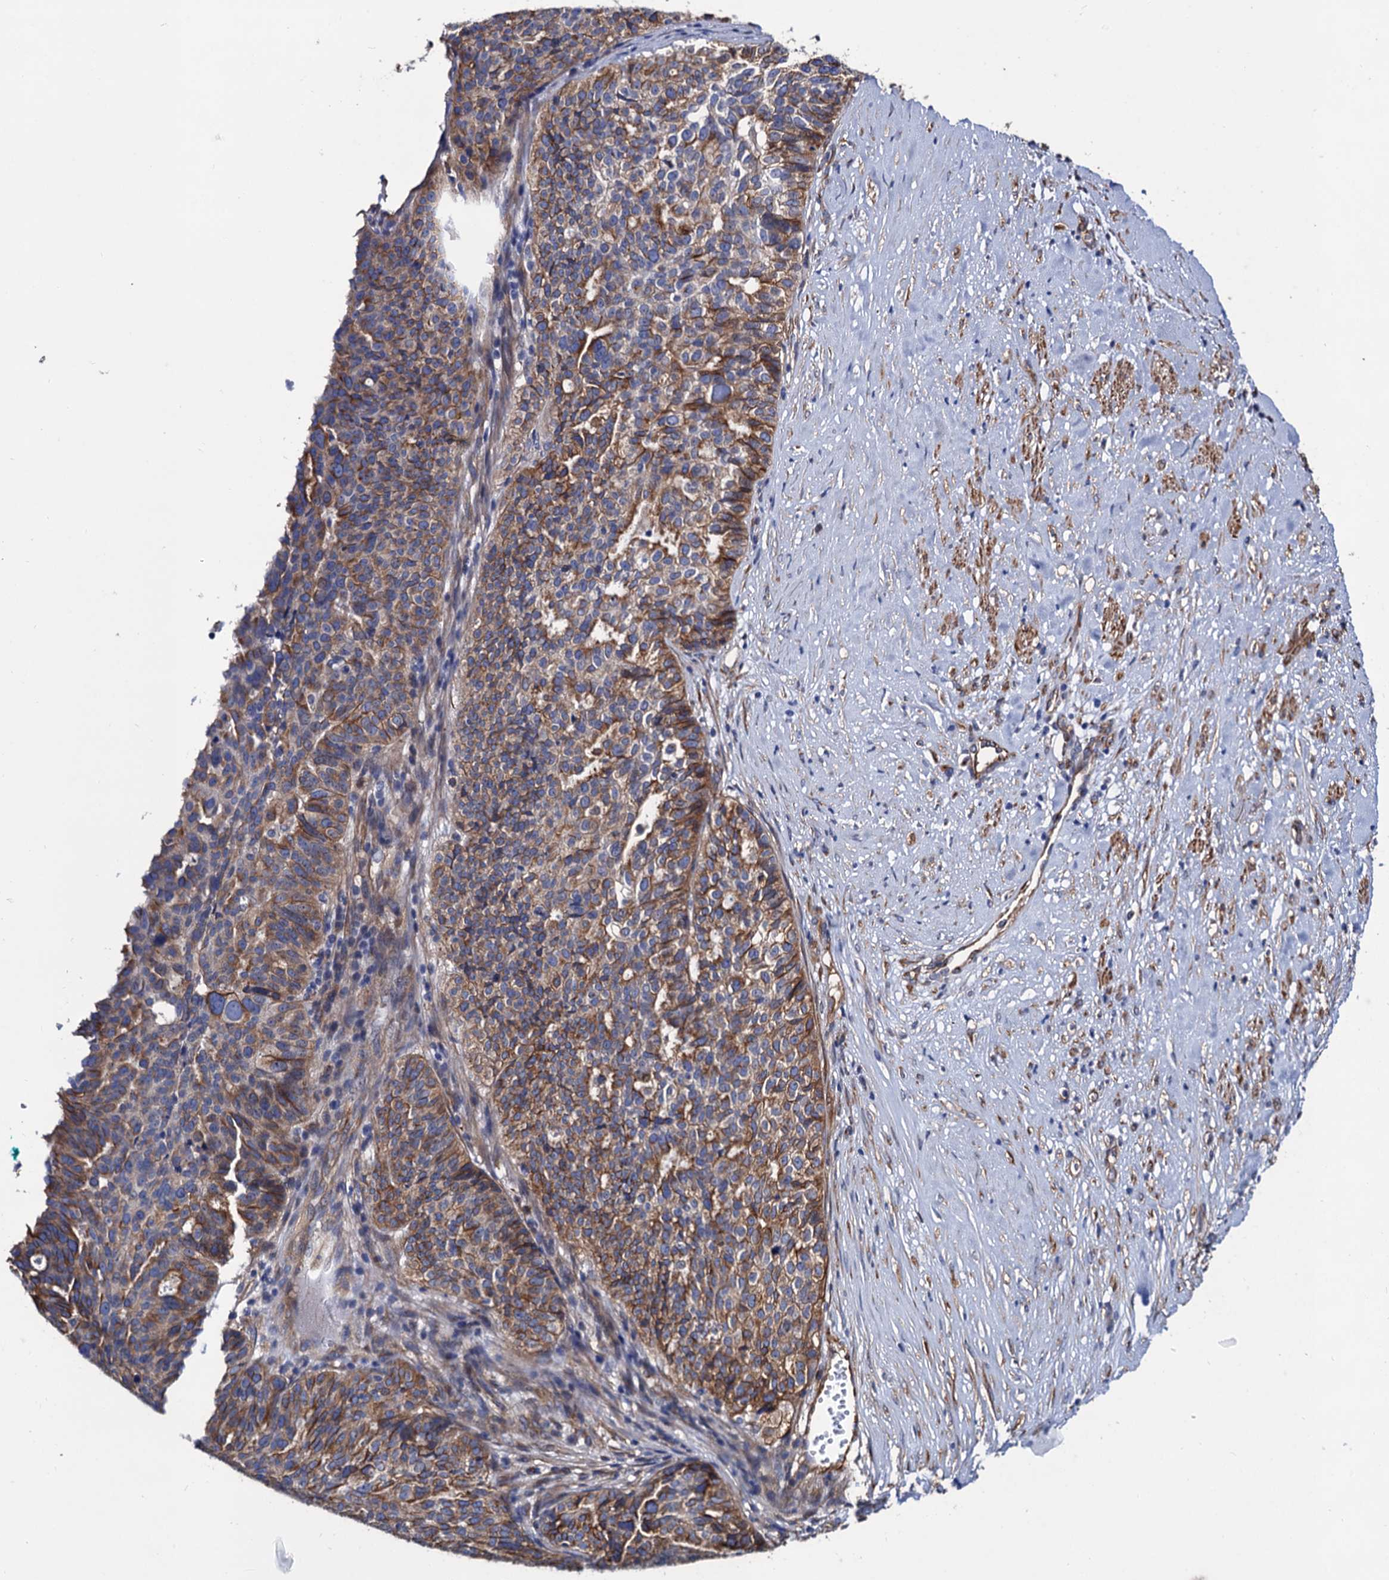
{"staining": {"intensity": "moderate", "quantity": ">75%", "location": "cytoplasmic/membranous"}, "tissue": "ovarian cancer", "cell_type": "Tumor cells", "image_type": "cancer", "snomed": [{"axis": "morphology", "description": "Cystadenocarcinoma, serous, NOS"}, {"axis": "topography", "description": "Ovary"}], "caption": "Ovarian serous cystadenocarcinoma stained with immunohistochemistry (IHC) shows moderate cytoplasmic/membranous positivity in approximately >75% of tumor cells. Immunohistochemistry (ihc) stains the protein in brown and the nuclei are stained blue.", "gene": "ZDHHC18", "patient": {"sex": "female", "age": 59}}